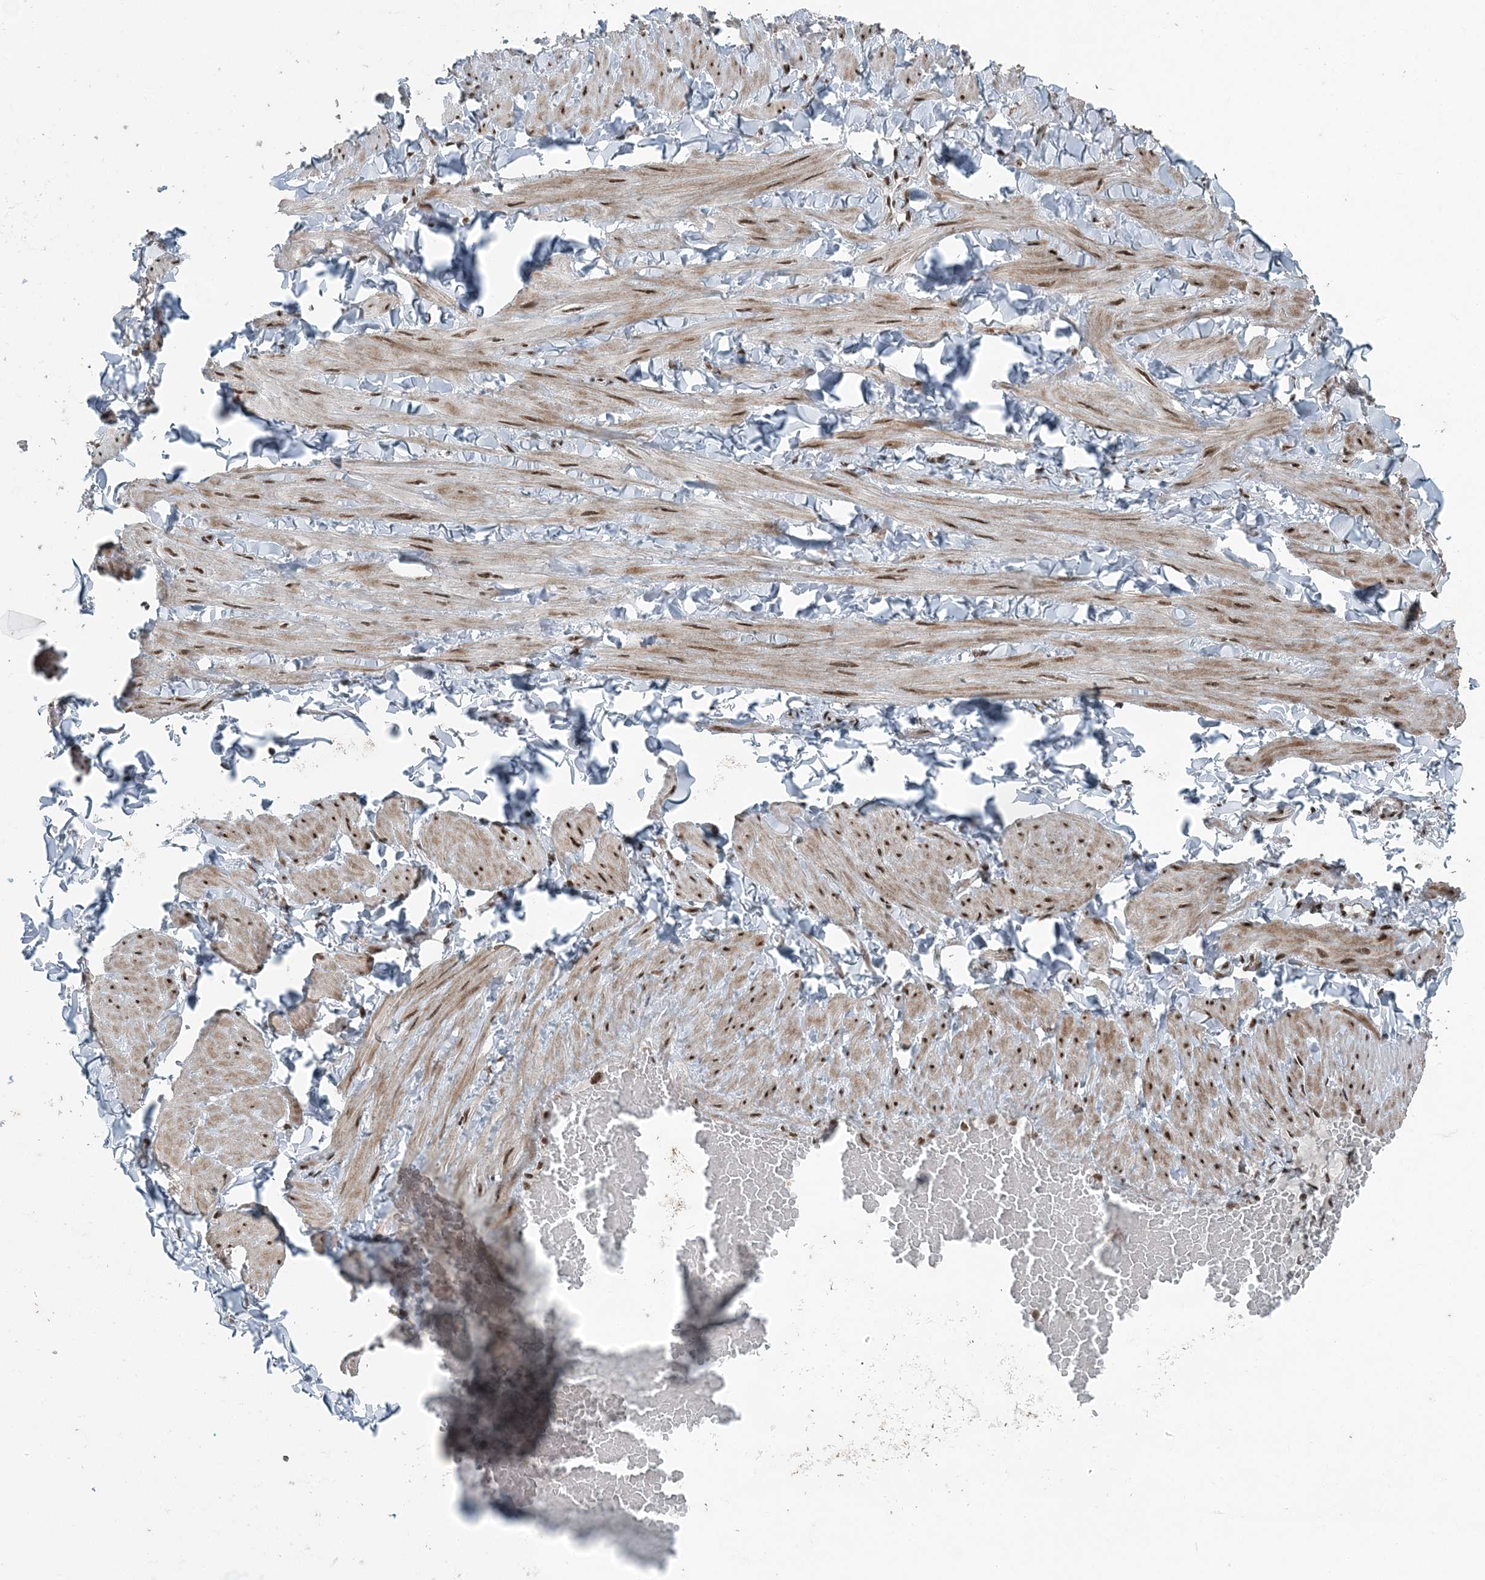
{"staining": {"intensity": "negative", "quantity": "none", "location": "none"}, "tissue": "adipose tissue", "cell_type": "Adipocytes", "image_type": "normal", "snomed": [{"axis": "morphology", "description": "Normal tissue, NOS"}, {"axis": "topography", "description": "Adipose tissue"}, {"axis": "topography", "description": "Vascular tissue"}, {"axis": "topography", "description": "Peripheral nerve tissue"}], "caption": "Adipocytes show no significant expression in benign adipose tissue. (Immunohistochemistry (ihc), brightfield microscopy, high magnification).", "gene": "YTHDC1", "patient": {"sex": "male", "age": 25}}